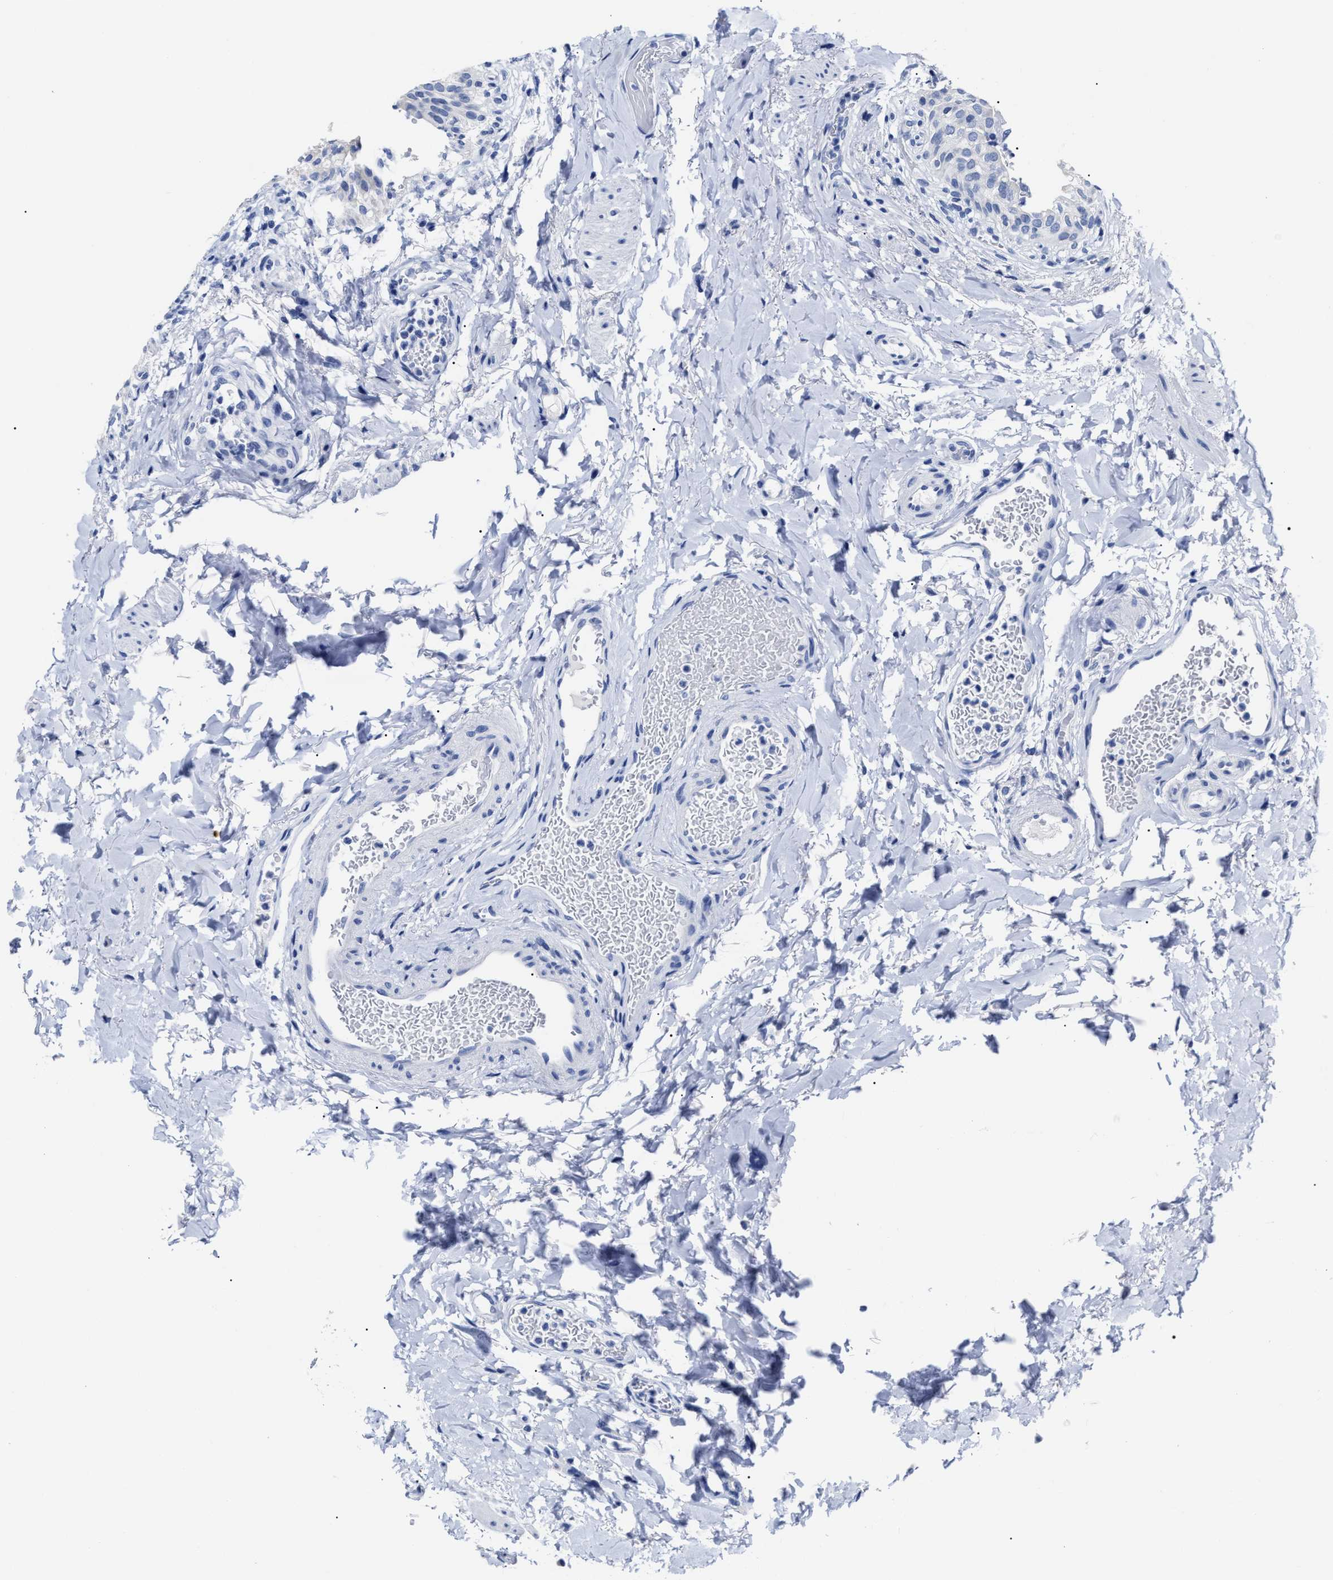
{"staining": {"intensity": "negative", "quantity": "none", "location": "none"}, "tissue": "urinary bladder", "cell_type": "Urothelial cells", "image_type": "normal", "snomed": [{"axis": "morphology", "description": "Normal tissue, NOS"}, {"axis": "topography", "description": "Urinary bladder"}], "caption": "DAB (3,3'-diaminobenzidine) immunohistochemical staining of benign human urinary bladder displays no significant expression in urothelial cells.", "gene": "ALPG", "patient": {"sex": "female", "age": 60}}